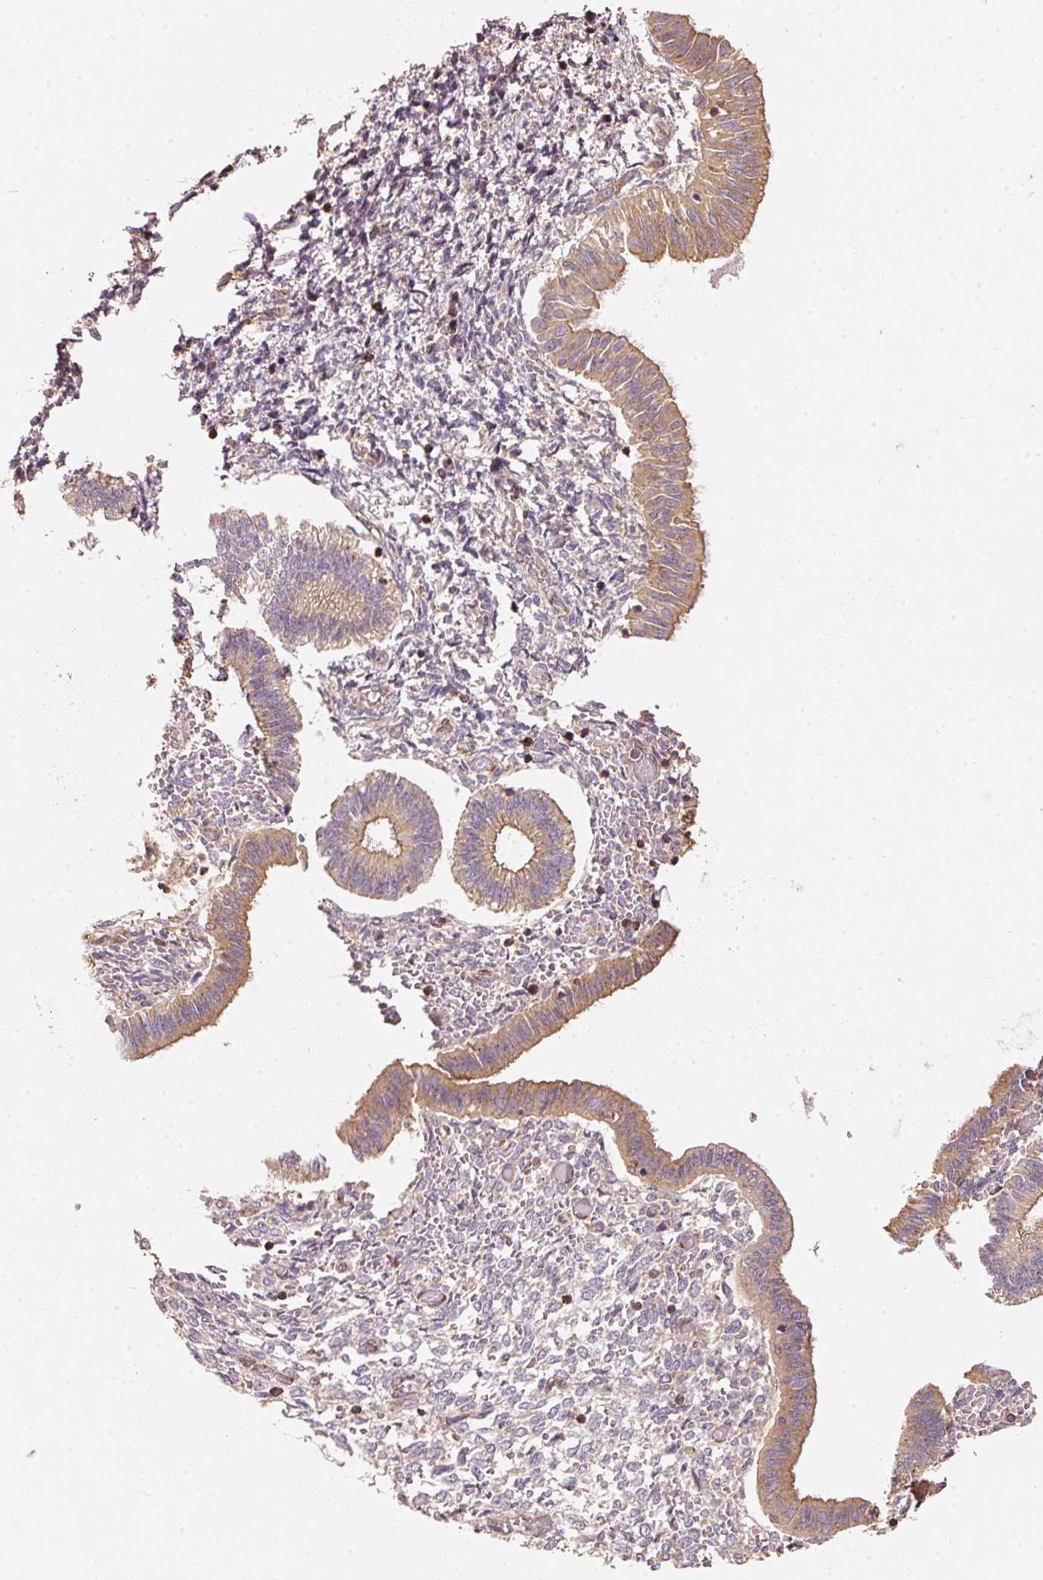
{"staining": {"intensity": "moderate", "quantity": ">75%", "location": "cytoplasmic/membranous"}, "tissue": "endometrium", "cell_type": "Cells in endometrial stroma", "image_type": "normal", "snomed": [{"axis": "morphology", "description": "Normal tissue, NOS"}, {"axis": "topography", "description": "Endometrium"}], "caption": "Protein staining displays moderate cytoplasmic/membranous staining in about >75% of cells in endometrial stroma in benign endometrium.", "gene": "CEP95", "patient": {"sex": "female", "age": 25}}